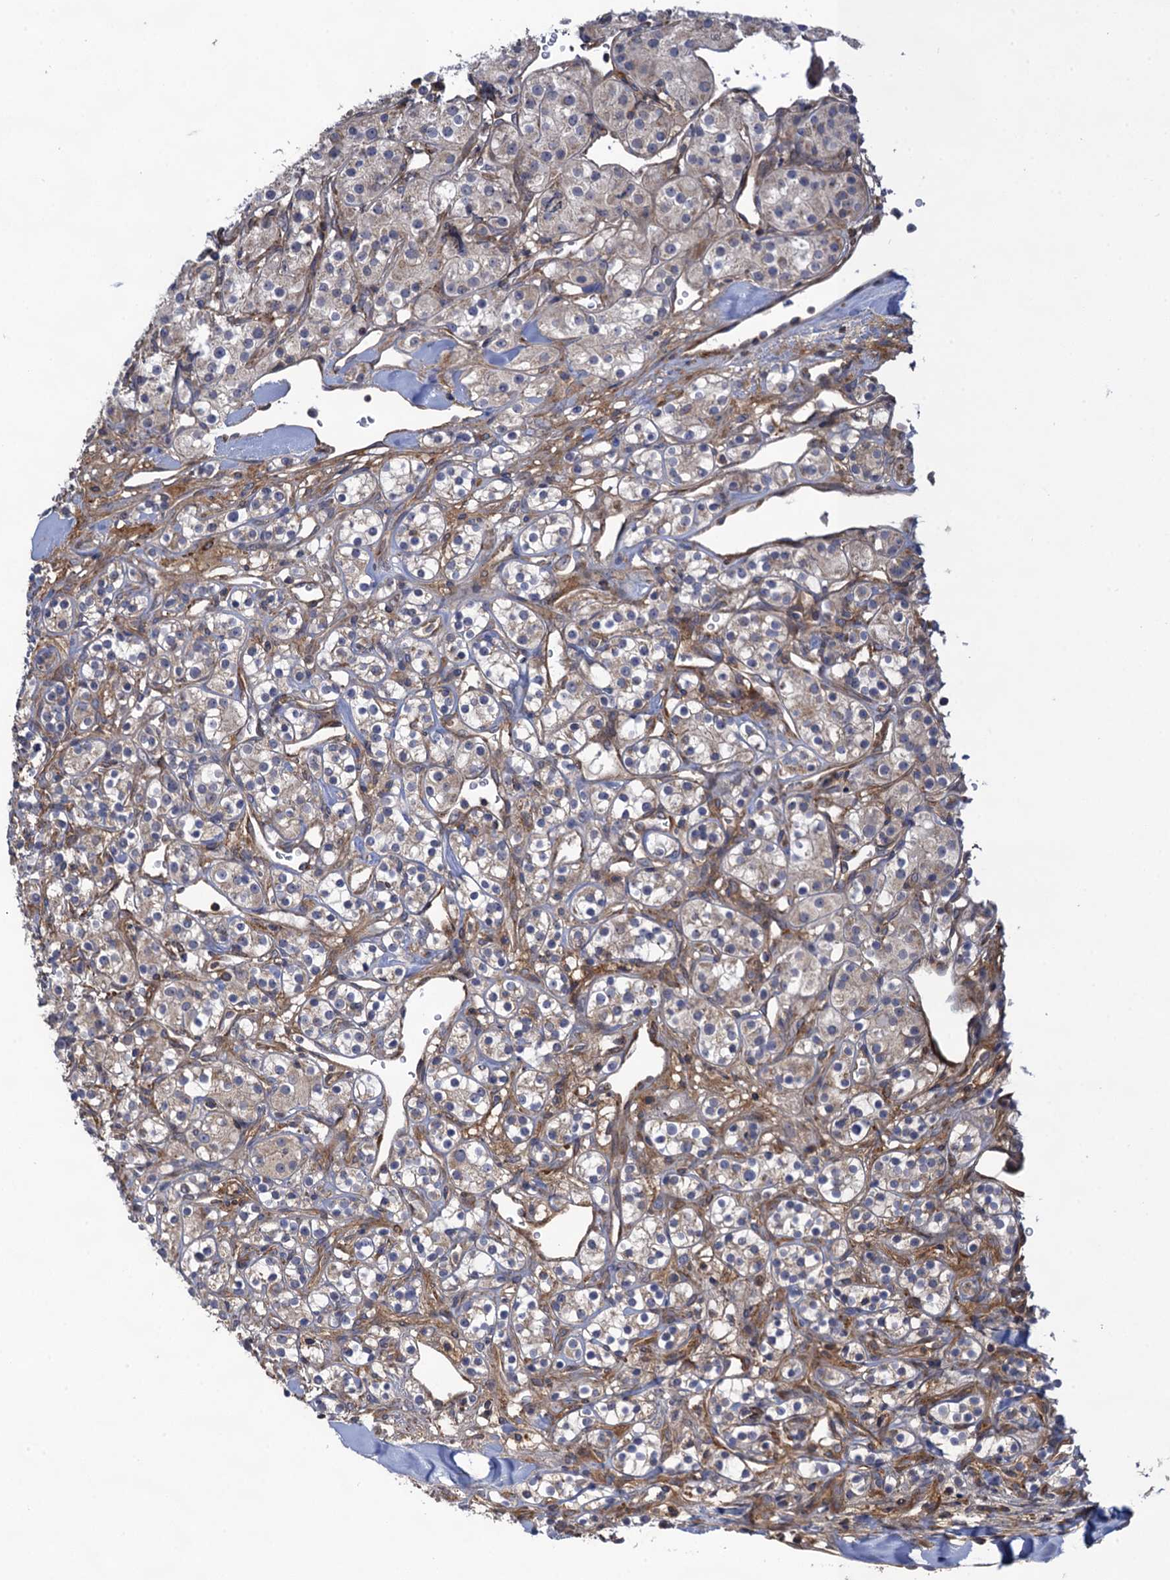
{"staining": {"intensity": "weak", "quantity": "<25%", "location": "cytoplasmic/membranous"}, "tissue": "renal cancer", "cell_type": "Tumor cells", "image_type": "cancer", "snomed": [{"axis": "morphology", "description": "Adenocarcinoma, NOS"}, {"axis": "topography", "description": "Kidney"}], "caption": "An image of adenocarcinoma (renal) stained for a protein demonstrates no brown staining in tumor cells.", "gene": "WDR88", "patient": {"sex": "male", "age": 77}}